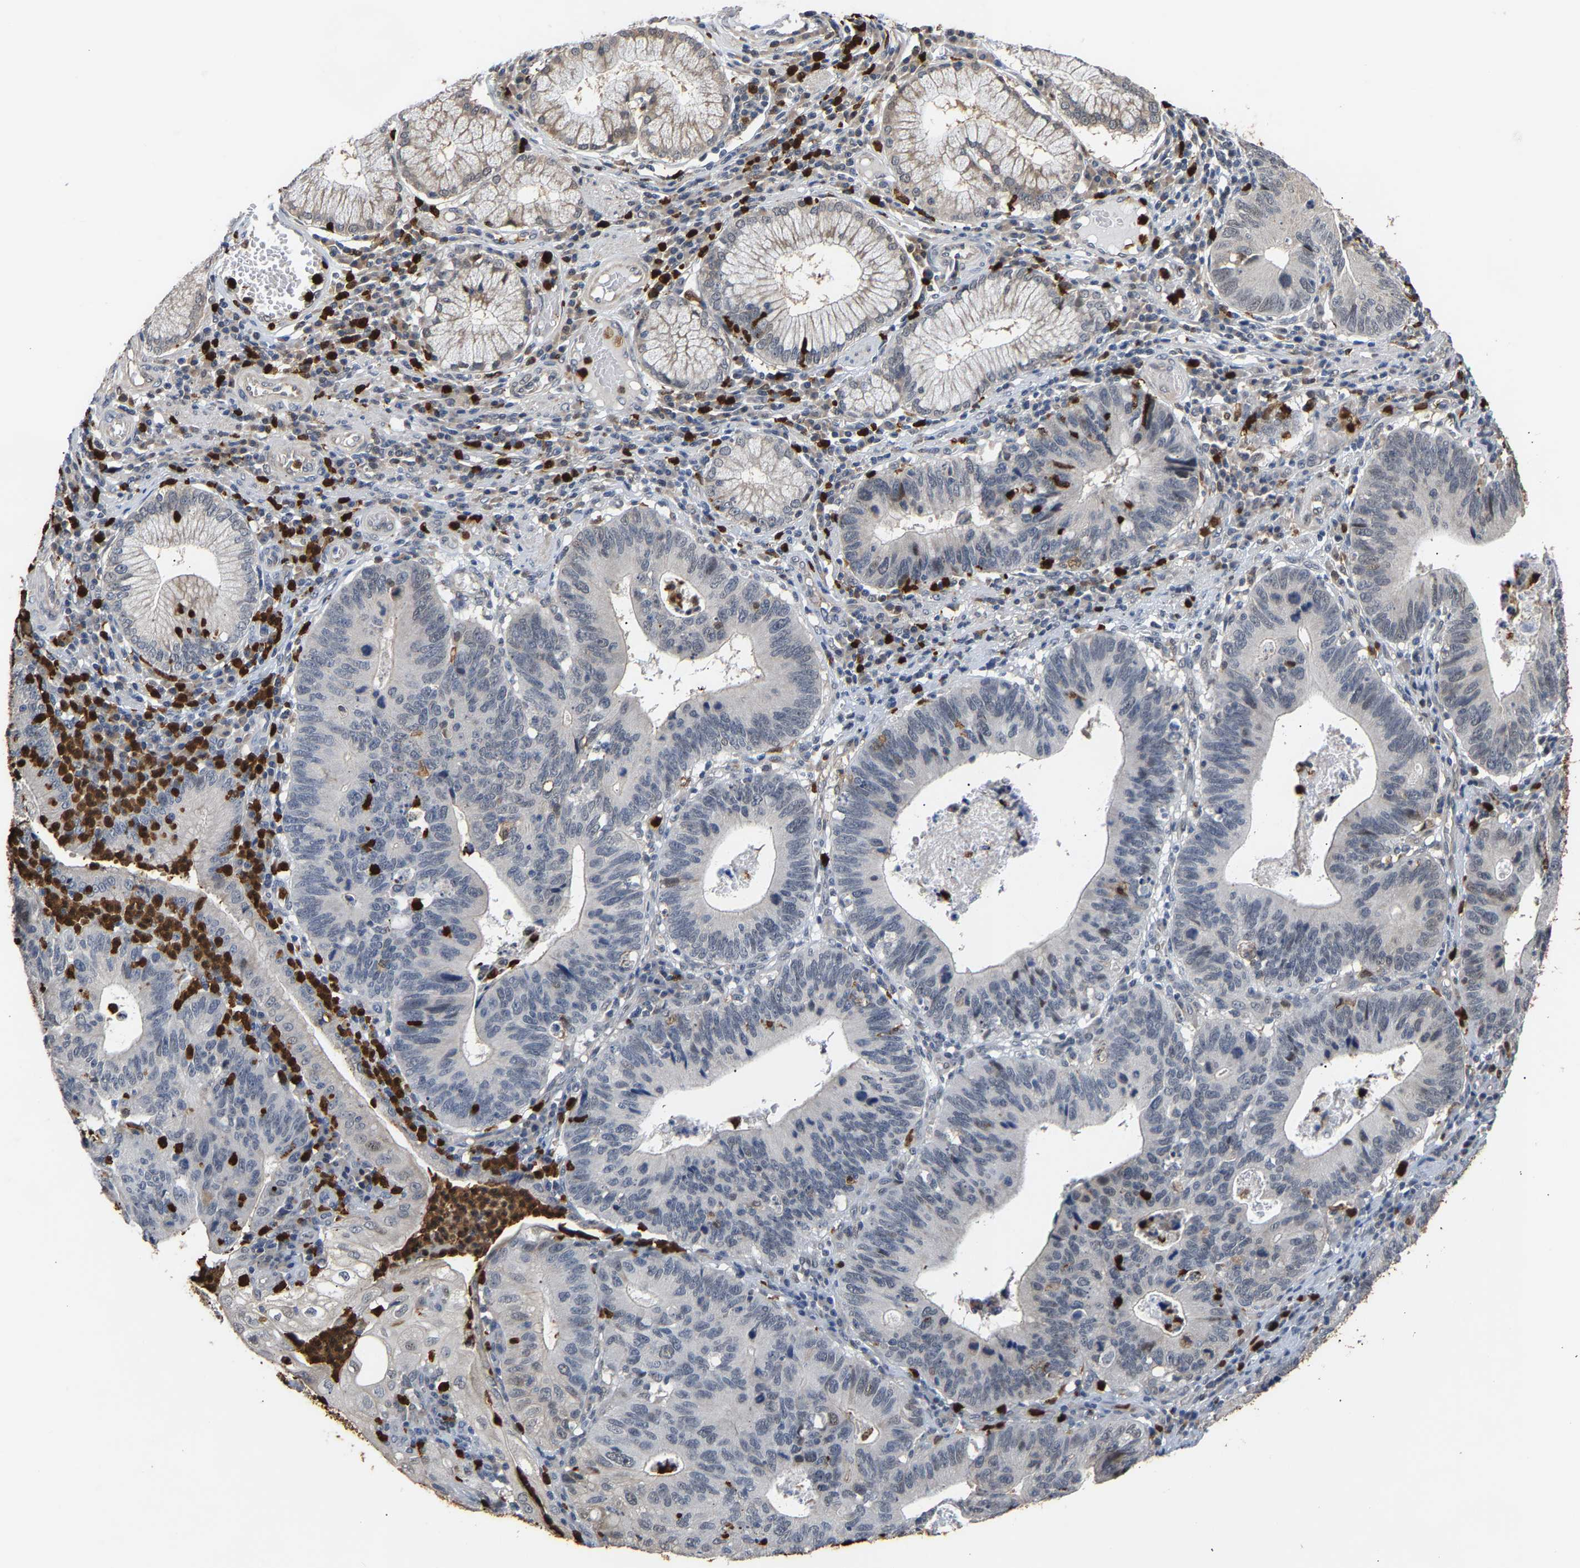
{"staining": {"intensity": "weak", "quantity": "<25%", "location": "nuclear"}, "tissue": "stomach cancer", "cell_type": "Tumor cells", "image_type": "cancer", "snomed": [{"axis": "morphology", "description": "Adenocarcinoma, NOS"}, {"axis": "topography", "description": "Stomach"}], "caption": "IHC of human stomach cancer (adenocarcinoma) shows no staining in tumor cells. Nuclei are stained in blue.", "gene": "TDRD7", "patient": {"sex": "male", "age": 59}}